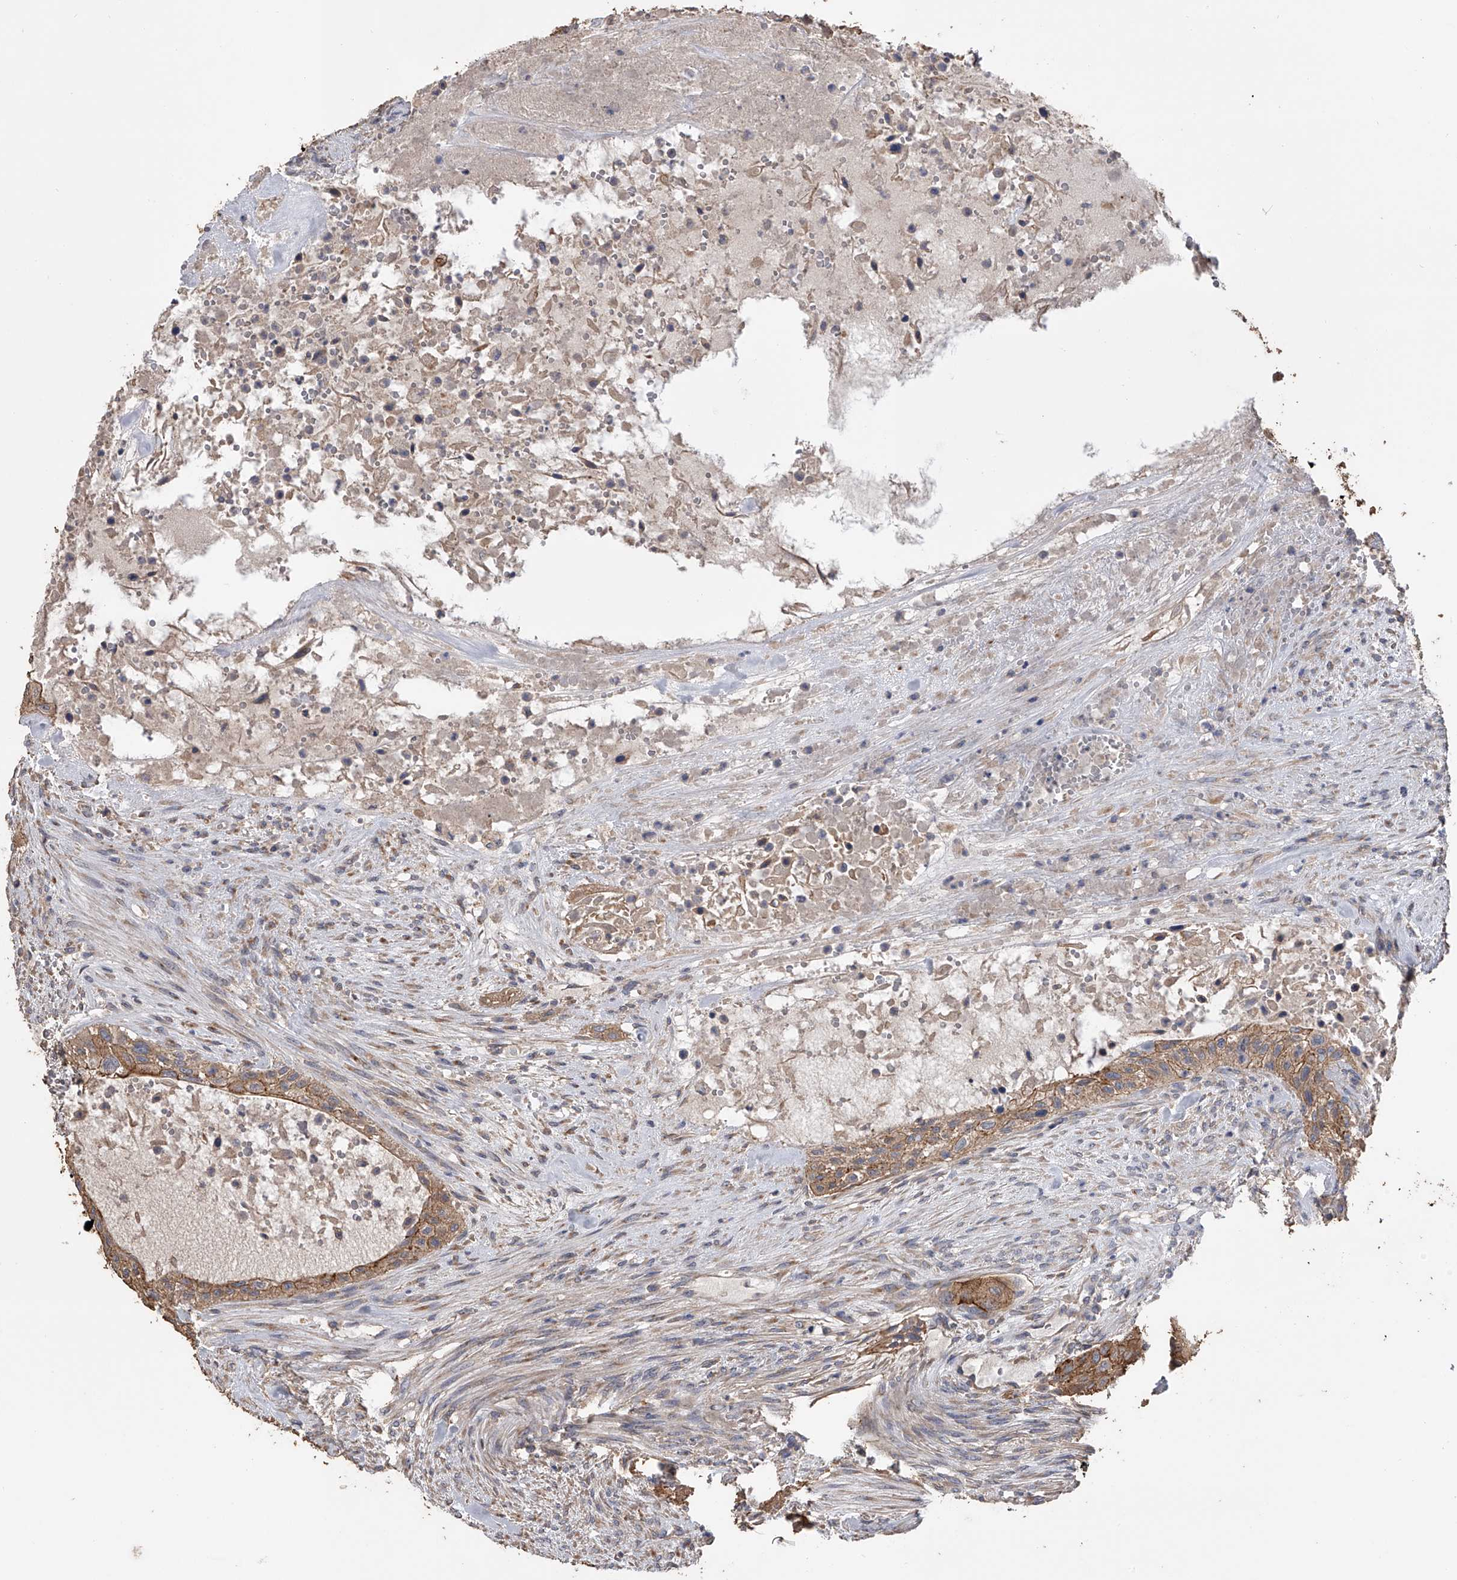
{"staining": {"intensity": "moderate", "quantity": ">75%", "location": "cytoplasmic/membranous"}, "tissue": "urothelial cancer", "cell_type": "Tumor cells", "image_type": "cancer", "snomed": [{"axis": "morphology", "description": "Urothelial carcinoma, High grade"}, {"axis": "topography", "description": "Urinary bladder"}], "caption": "Immunohistochemical staining of human urothelial carcinoma (high-grade) displays moderate cytoplasmic/membranous protein positivity in about >75% of tumor cells.", "gene": "ZNF343", "patient": {"sex": "male", "age": 35}}